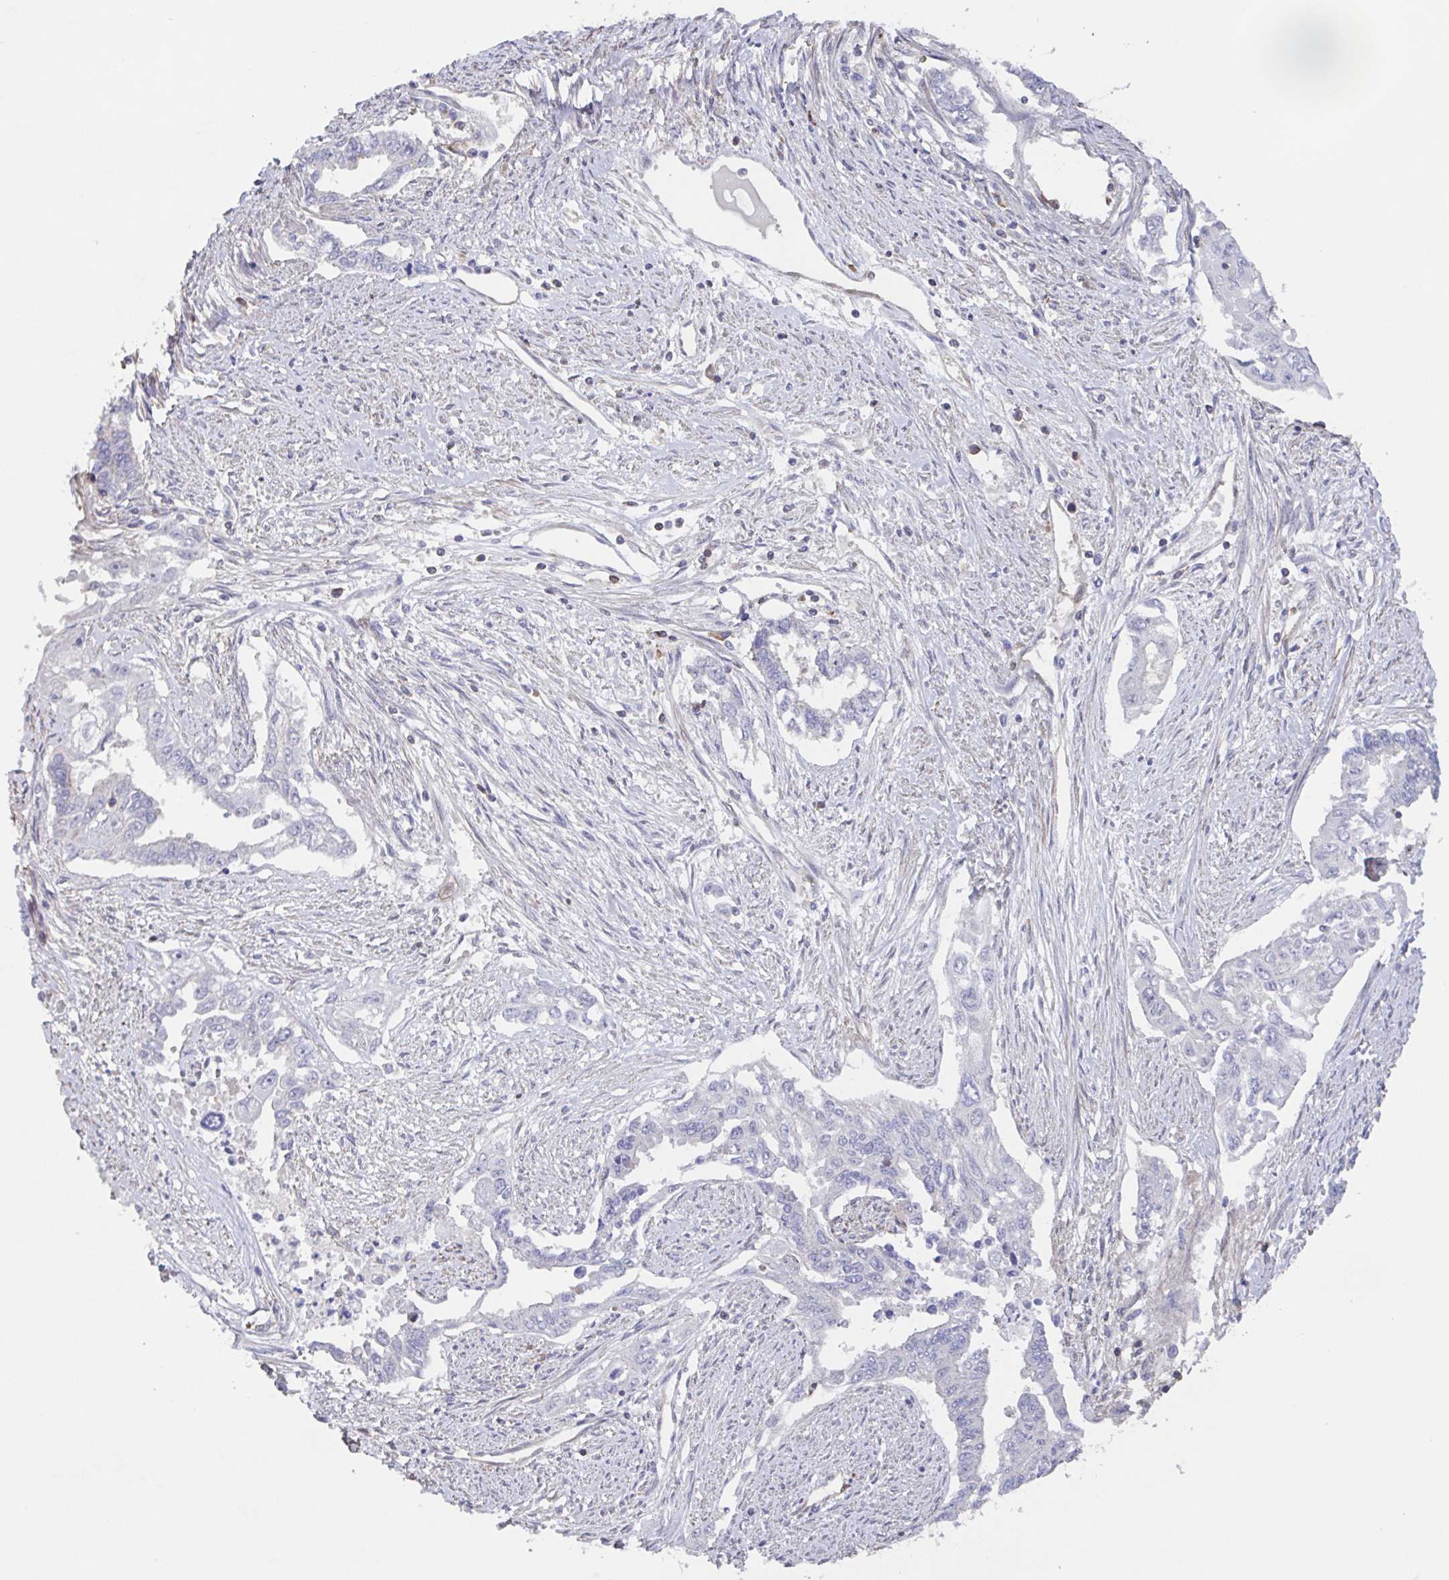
{"staining": {"intensity": "negative", "quantity": "none", "location": "none"}, "tissue": "endometrial cancer", "cell_type": "Tumor cells", "image_type": "cancer", "snomed": [{"axis": "morphology", "description": "Adenocarcinoma, NOS"}, {"axis": "topography", "description": "Uterus"}], "caption": "There is no significant staining in tumor cells of adenocarcinoma (endometrial).", "gene": "AGFG2", "patient": {"sex": "female", "age": 59}}